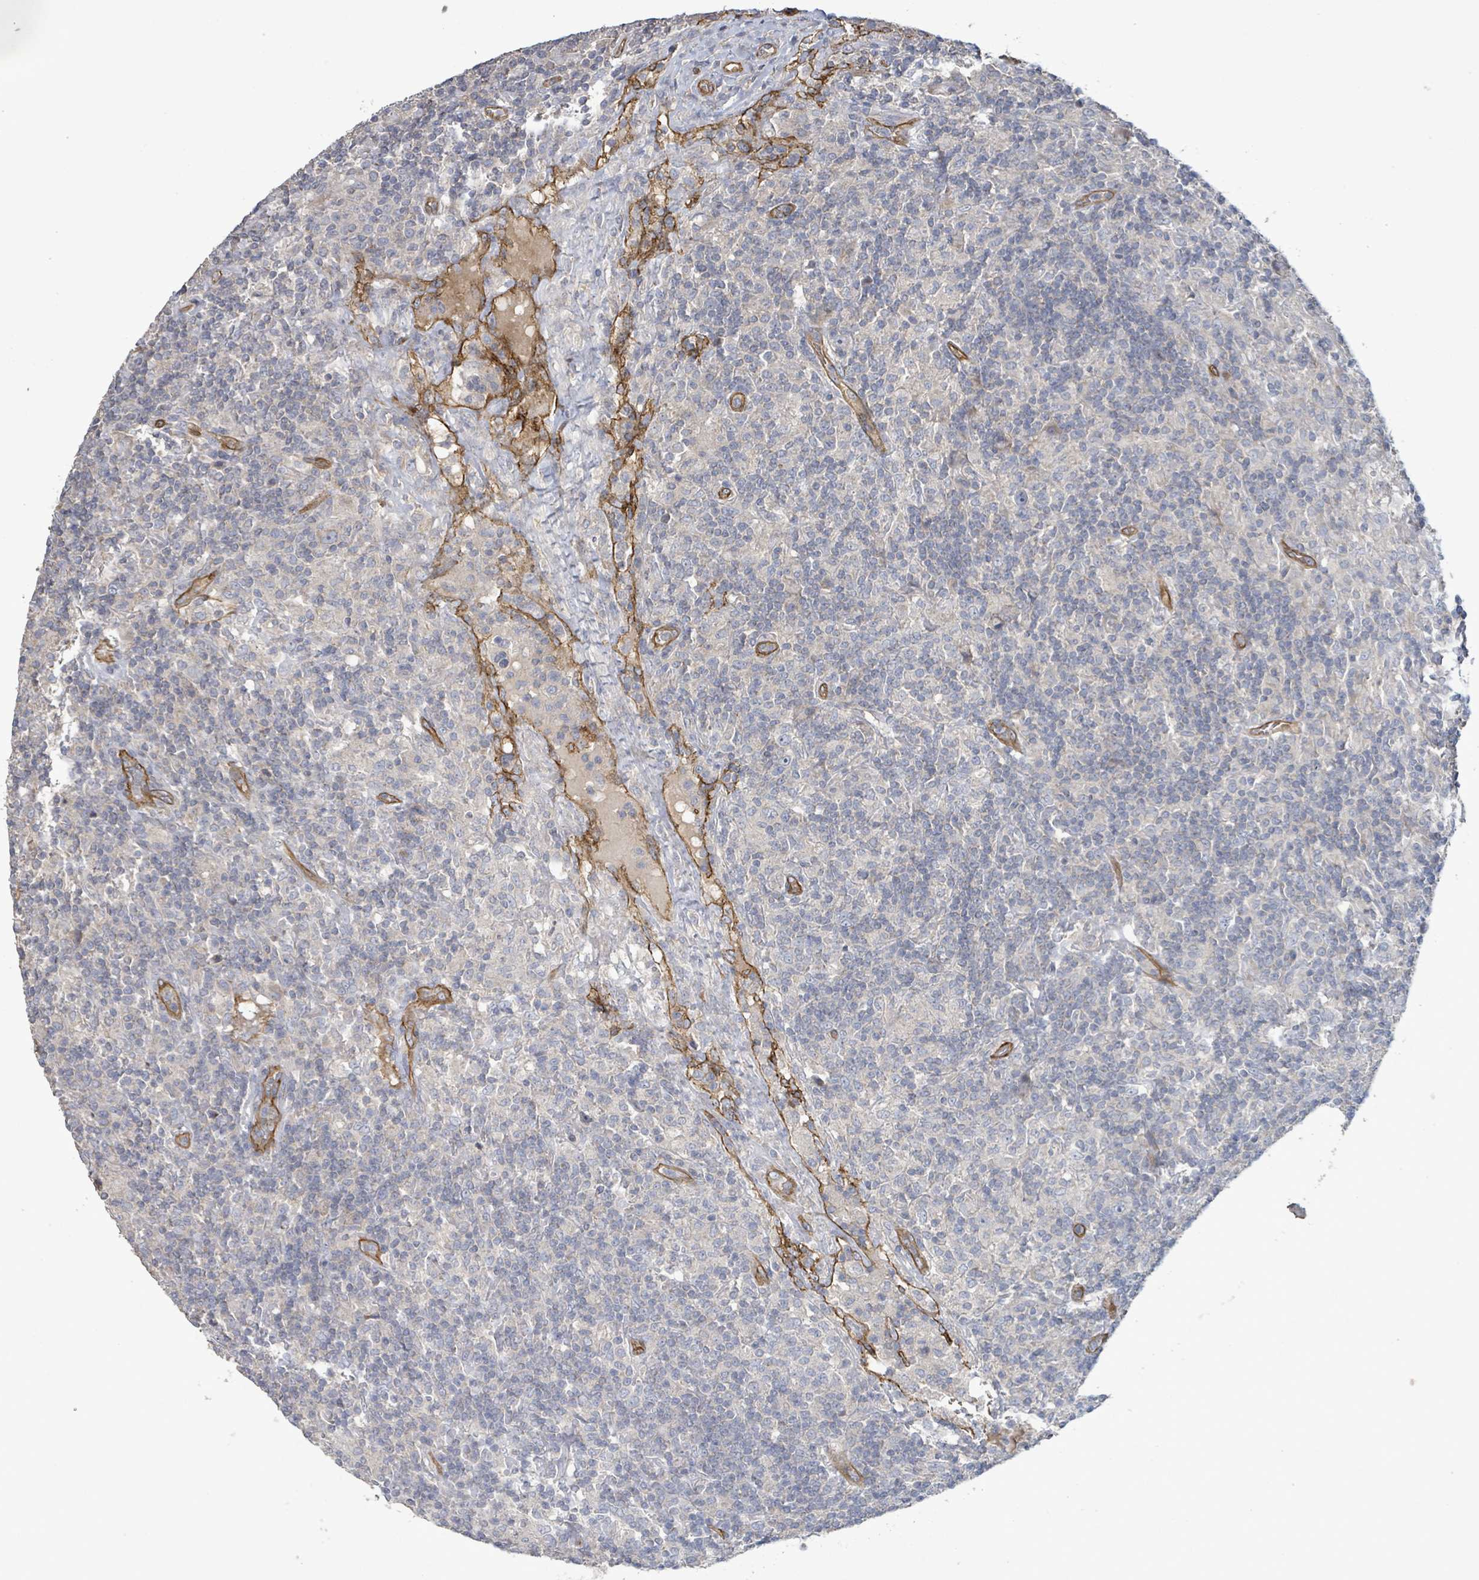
{"staining": {"intensity": "negative", "quantity": "none", "location": "none"}, "tissue": "lymphoma", "cell_type": "Tumor cells", "image_type": "cancer", "snomed": [{"axis": "morphology", "description": "Hodgkin's disease, NOS"}, {"axis": "topography", "description": "Lymph node"}], "caption": "This is an IHC photomicrograph of human Hodgkin's disease. There is no expression in tumor cells.", "gene": "KANK3", "patient": {"sex": "male", "age": 70}}